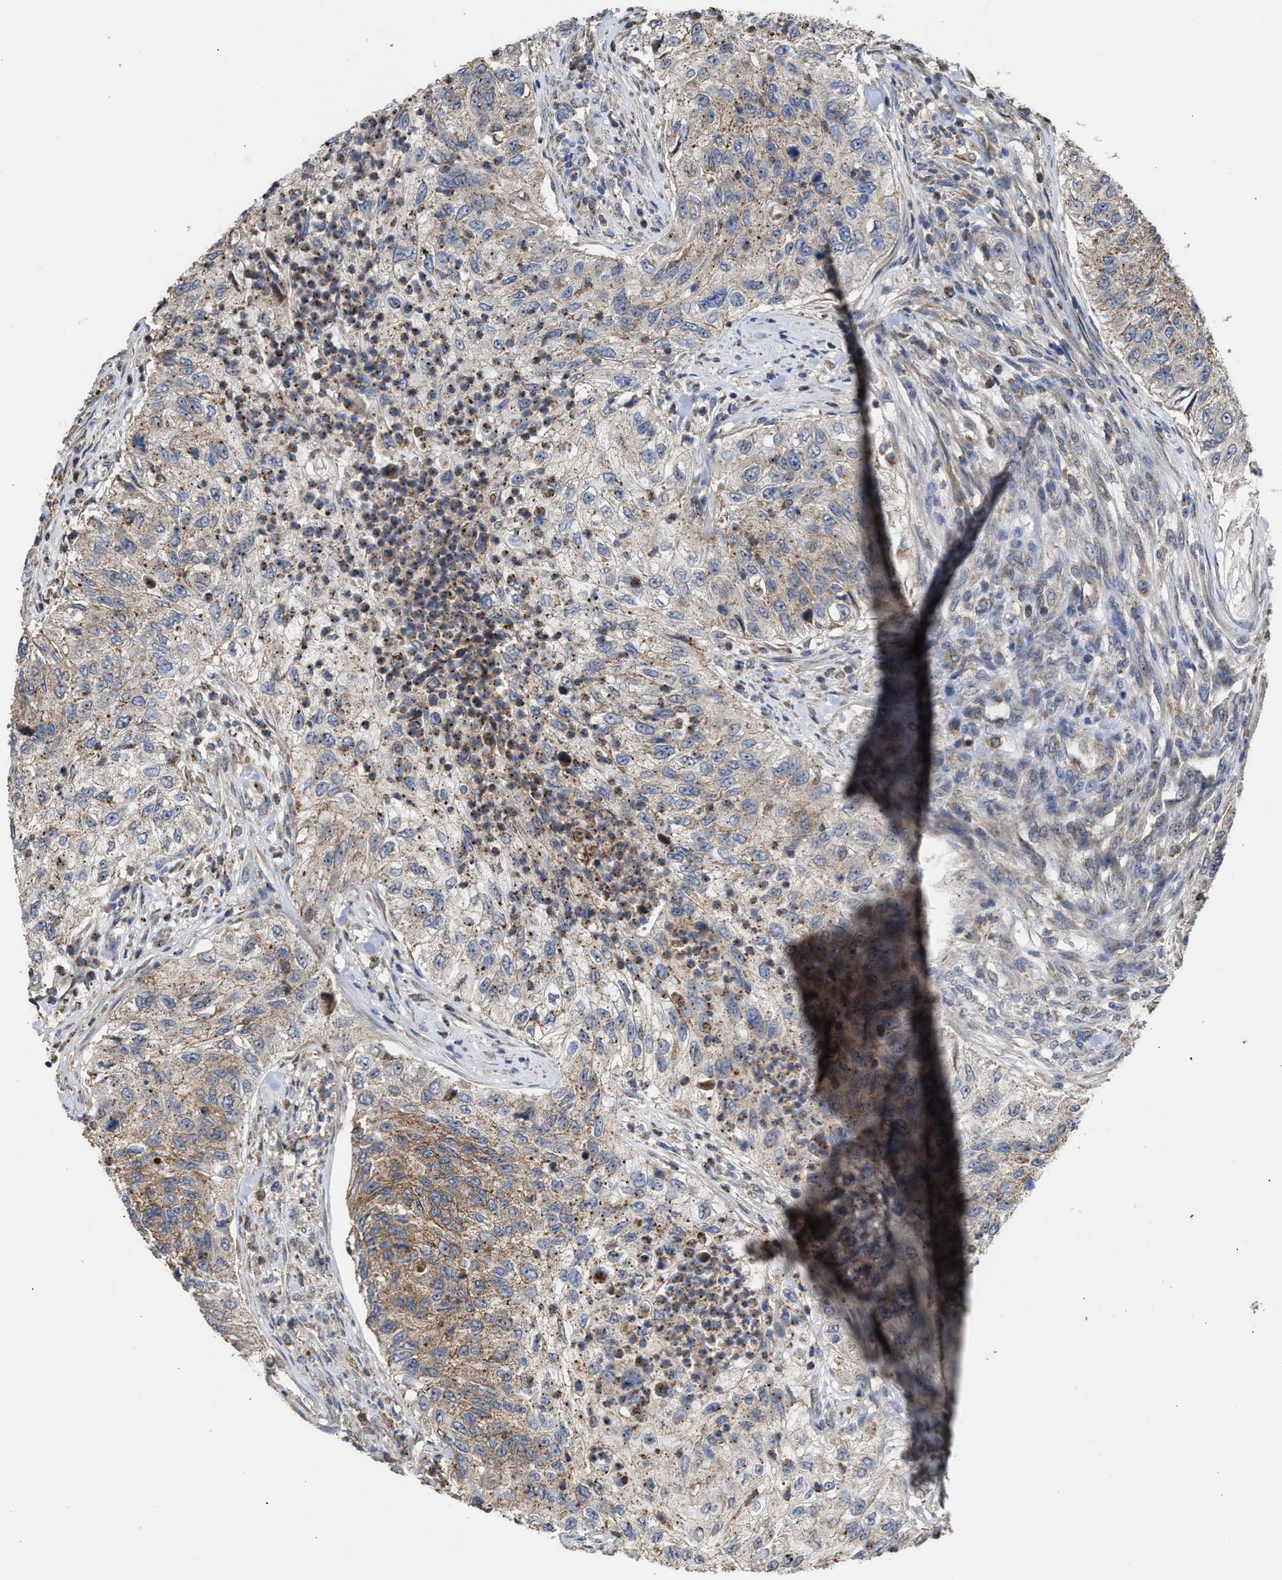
{"staining": {"intensity": "moderate", "quantity": "25%-75%", "location": "cytoplasmic/membranous"}, "tissue": "urothelial cancer", "cell_type": "Tumor cells", "image_type": "cancer", "snomed": [{"axis": "morphology", "description": "Urothelial carcinoma, High grade"}, {"axis": "topography", "description": "Urinary bladder"}], "caption": "The photomicrograph shows a brown stain indicating the presence of a protein in the cytoplasmic/membranous of tumor cells in high-grade urothelial carcinoma. Using DAB (brown) and hematoxylin (blue) stains, captured at high magnification using brightfield microscopy.", "gene": "EXOSC2", "patient": {"sex": "female", "age": 60}}